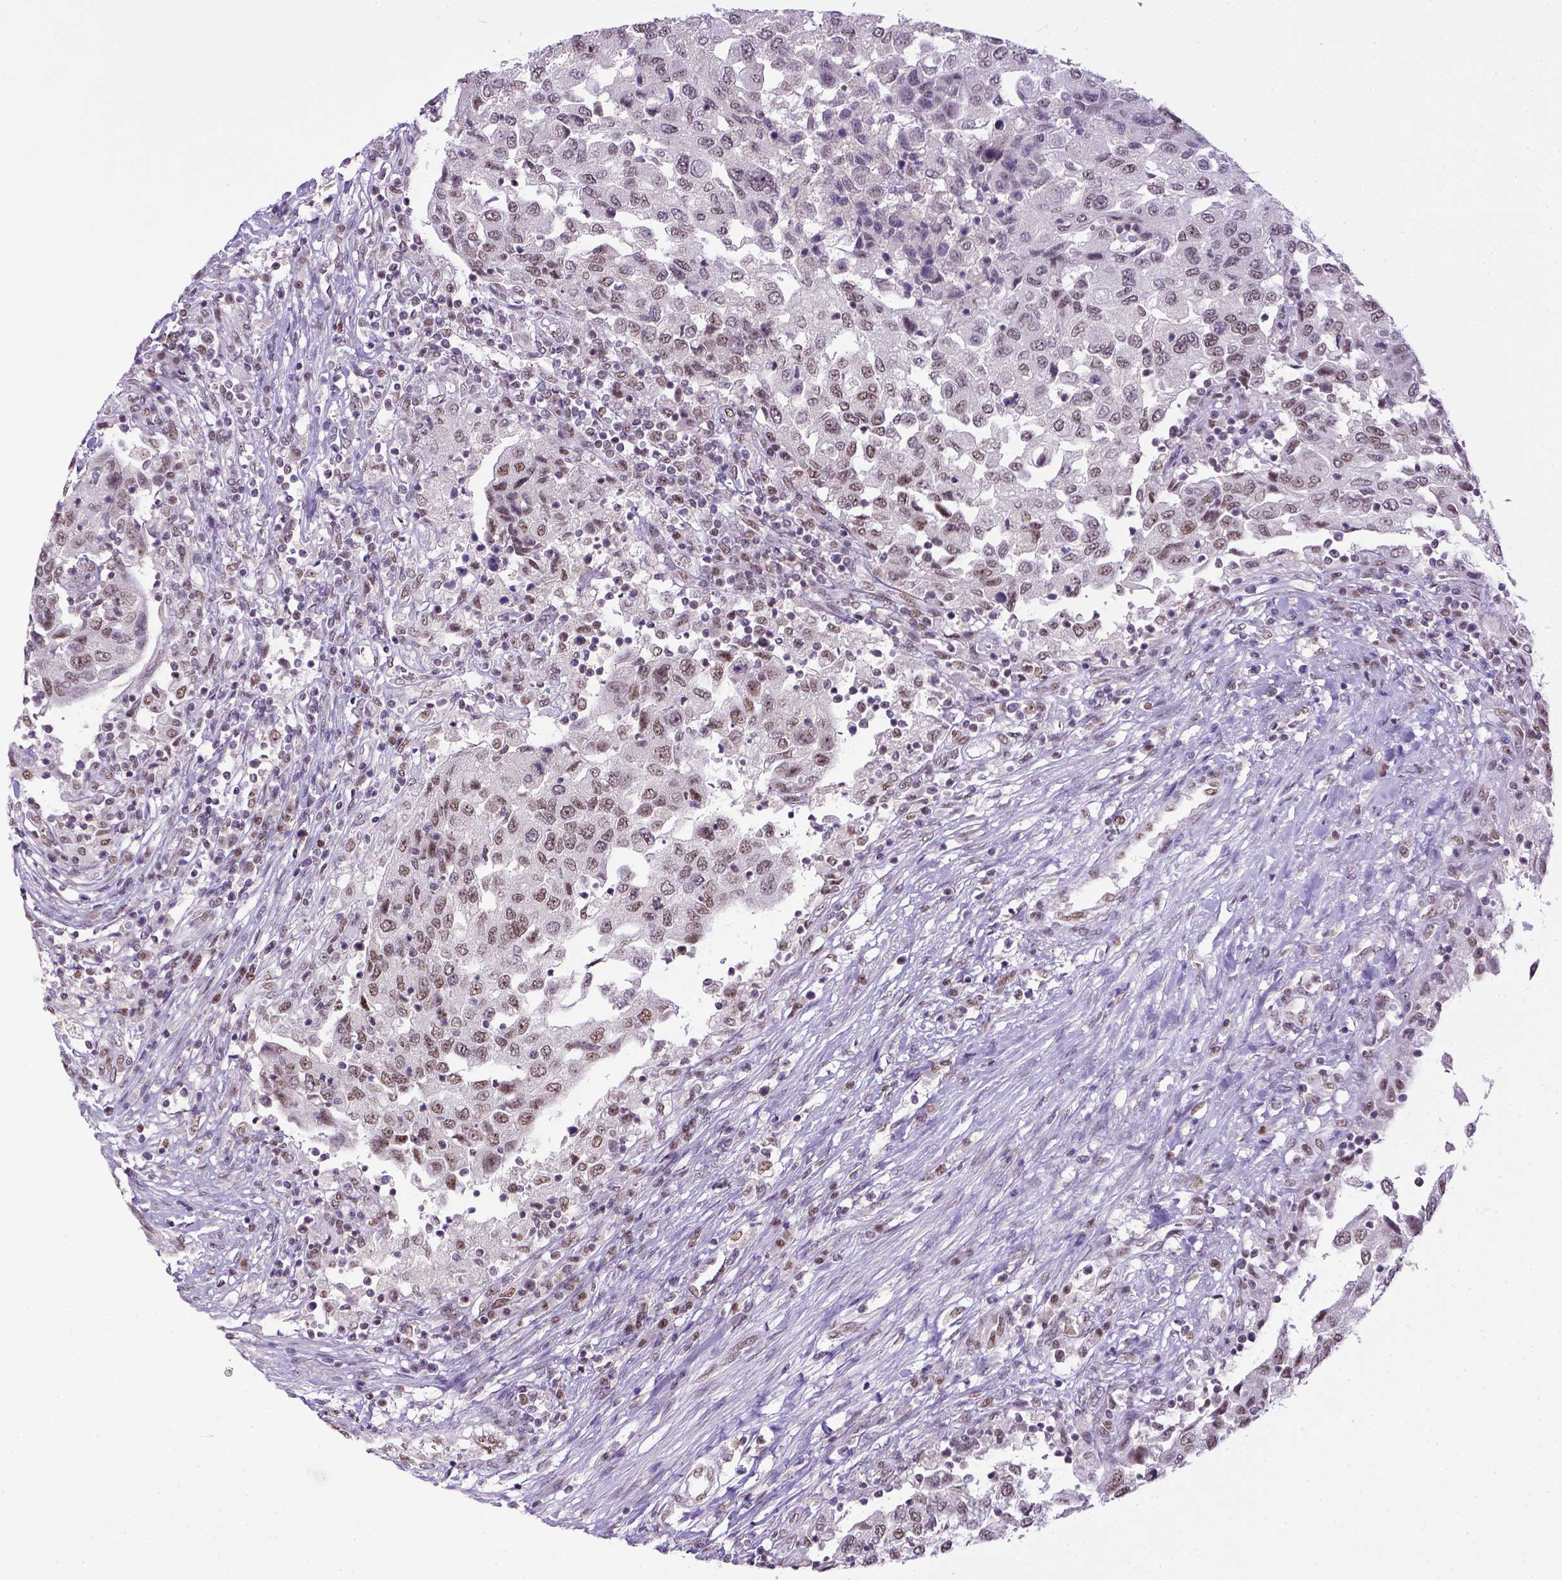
{"staining": {"intensity": "weak", "quantity": ">75%", "location": "nuclear"}, "tissue": "urothelial cancer", "cell_type": "Tumor cells", "image_type": "cancer", "snomed": [{"axis": "morphology", "description": "Urothelial carcinoma, High grade"}, {"axis": "topography", "description": "Urinary bladder"}], "caption": "Weak nuclear protein expression is appreciated in about >75% of tumor cells in urothelial cancer.", "gene": "ERCC1", "patient": {"sex": "female", "age": 78}}